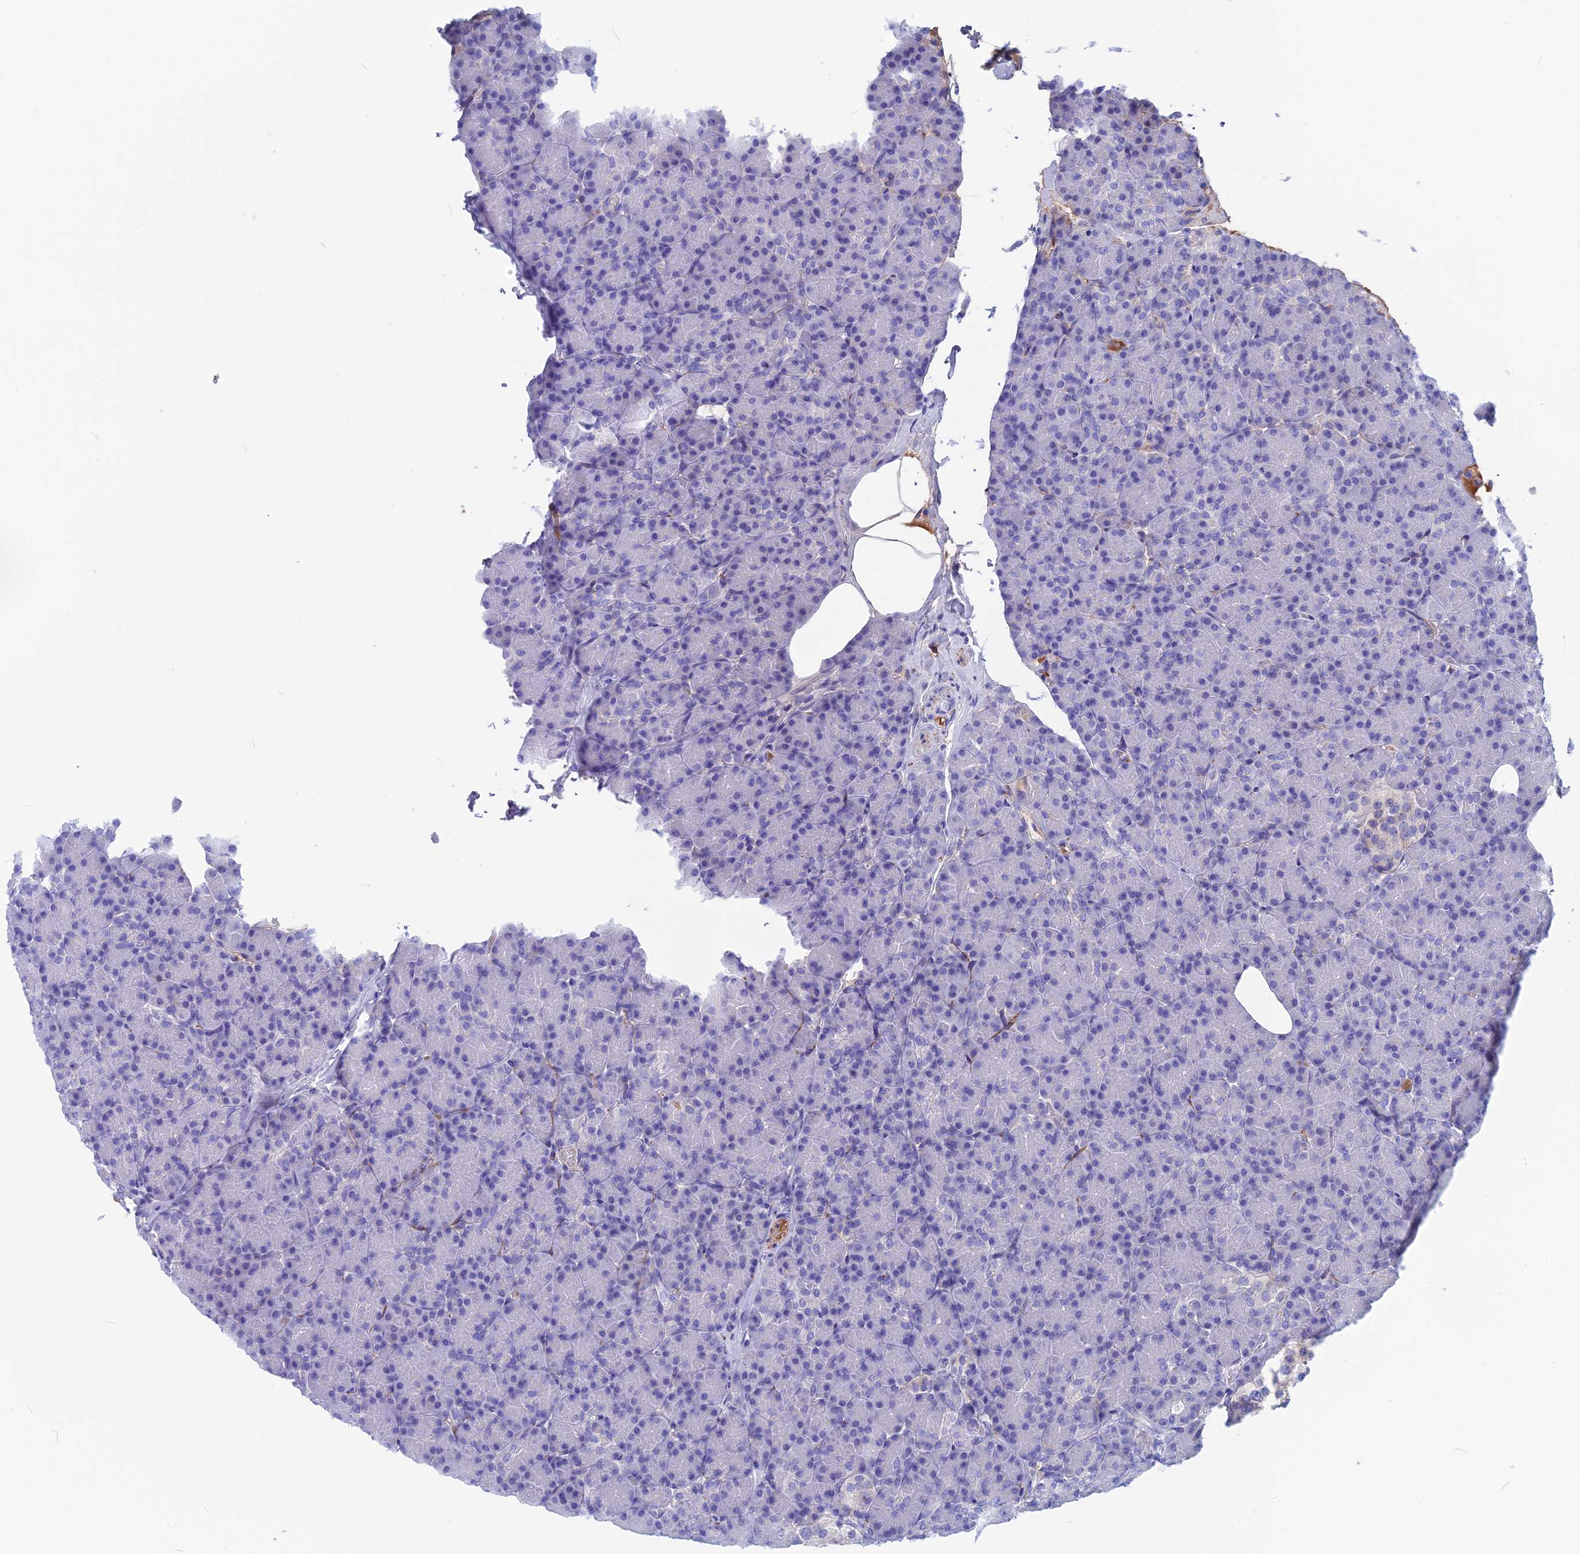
{"staining": {"intensity": "negative", "quantity": "none", "location": "none"}, "tissue": "pancreas", "cell_type": "Exocrine glandular cells", "image_type": "normal", "snomed": [{"axis": "morphology", "description": "Normal tissue, NOS"}, {"axis": "topography", "description": "Pancreas"}], "caption": "Pancreas stained for a protein using immunohistochemistry (IHC) reveals no positivity exocrine glandular cells.", "gene": "SNAP91", "patient": {"sex": "female", "age": 43}}